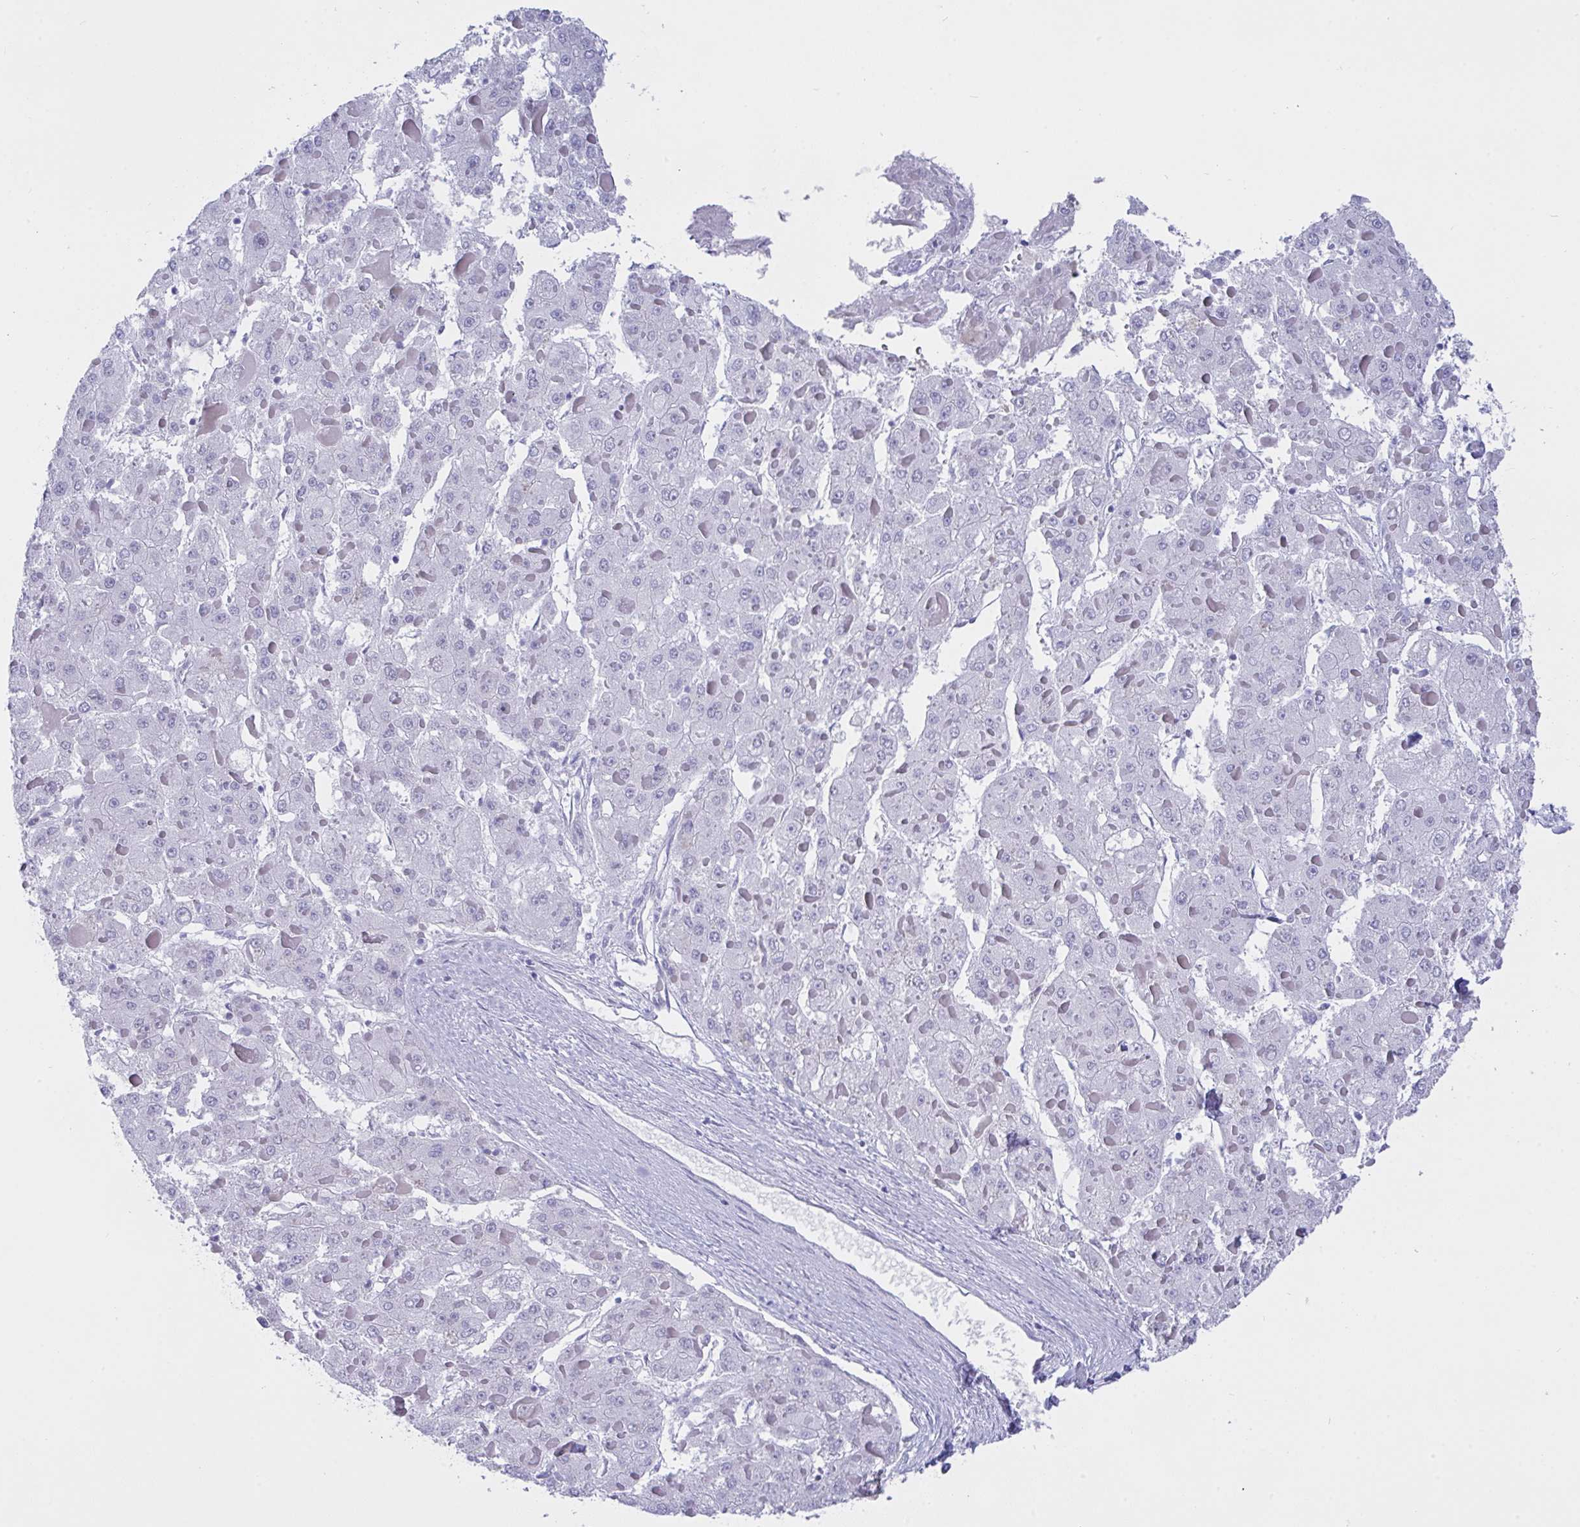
{"staining": {"intensity": "negative", "quantity": "none", "location": "none"}, "tissue": "liver cancer", "cell_type": "Tumor cells", "image_type": "cancer", "snomed": [{"axis": "morphology", "description": "Carcinoma, Hepatocellular, NOS"}, {"axis": "topography", "description": "Liver"}], "caption": "Protein analysis of liver cancer (hepatocellular carcinoma) displays no significant expression in tumor cells.", "gene": "FBXL22", "patient": {"sex": "female", "age": 73}}